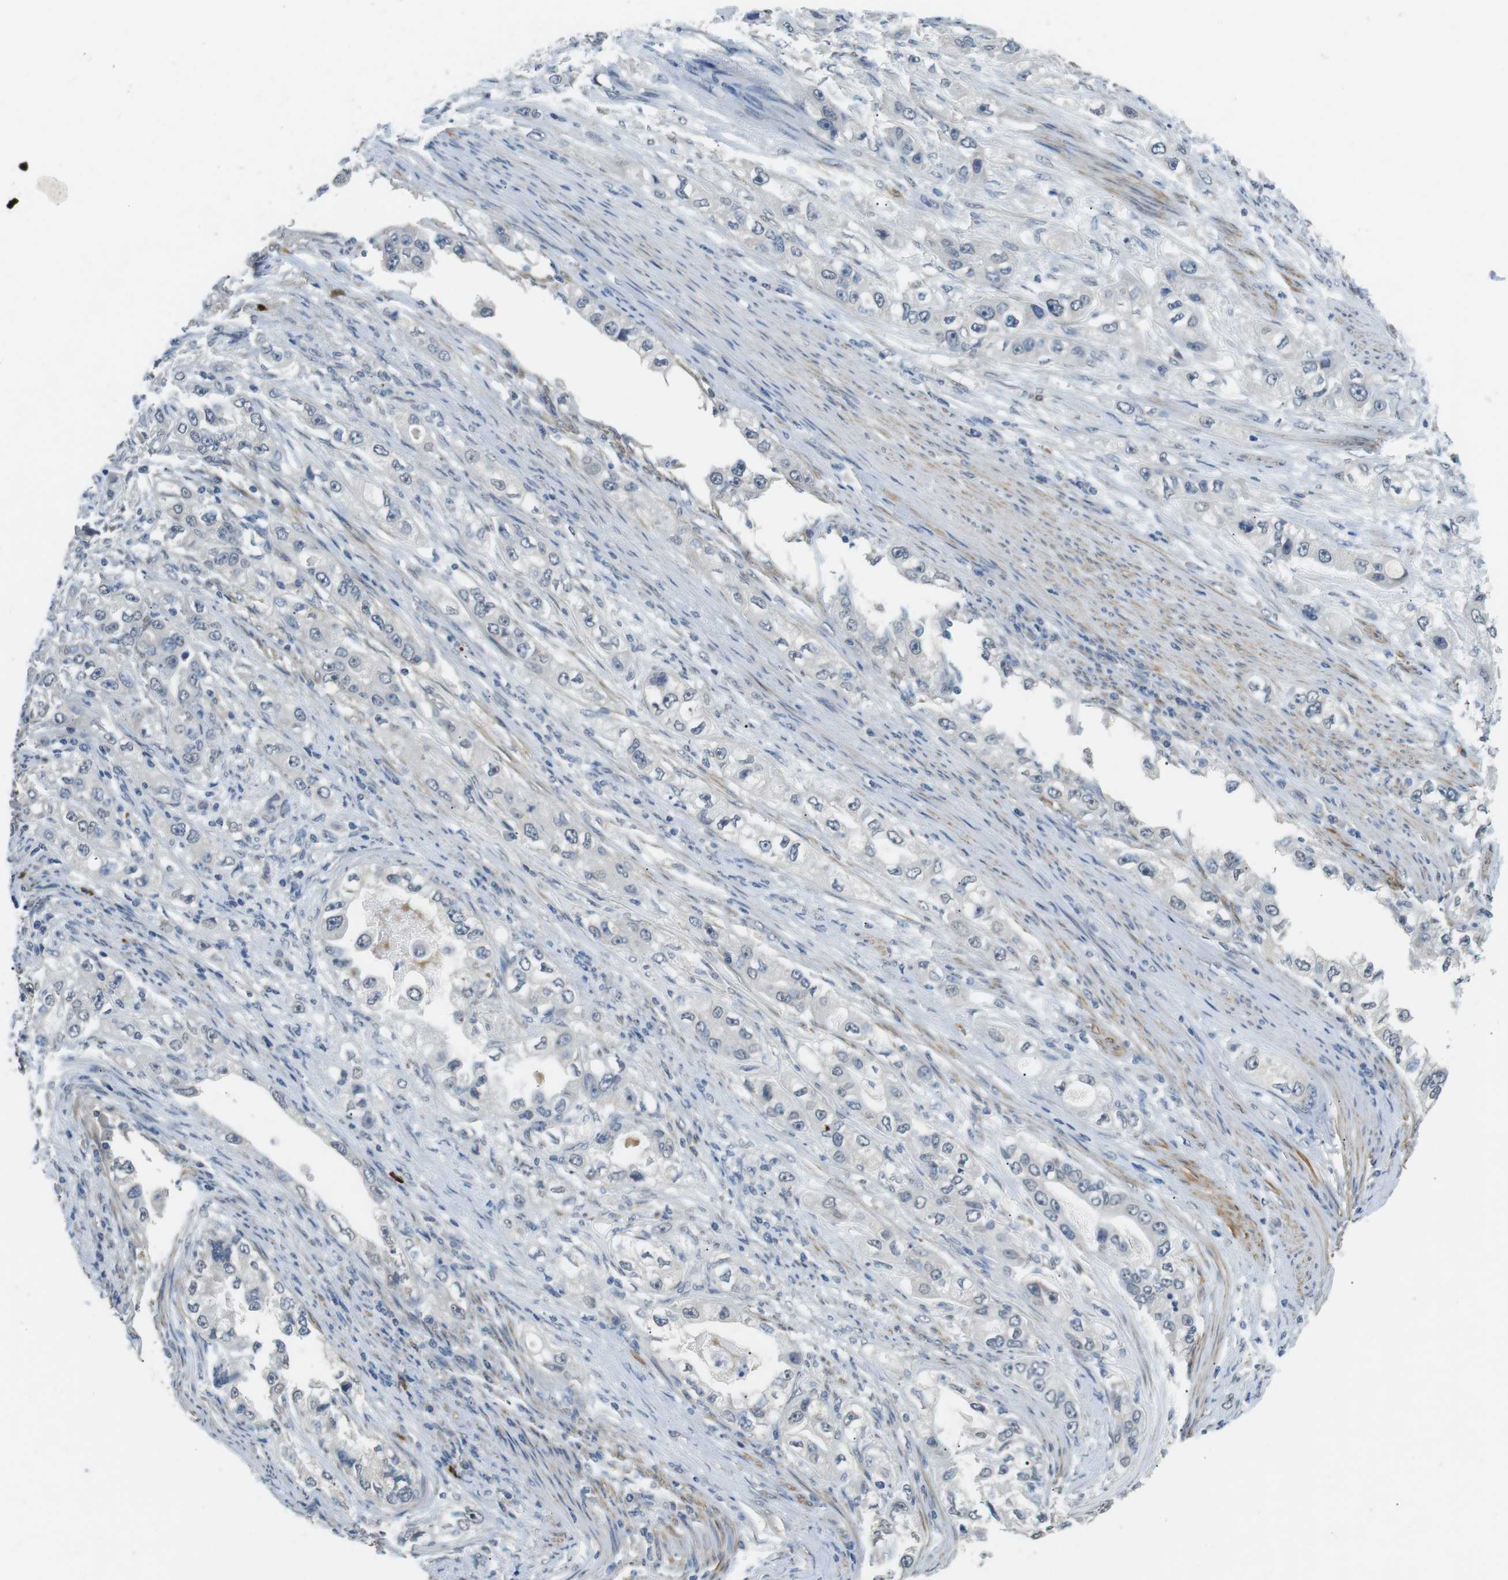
{"staining": {"intensity": "negative", "quantity": "none", "location": "none"}, "tissue": "stomach cancer", "cell_type": "Tumor cells", "image_type": "cancer", "snomed": [{"axis": "morphology", "description": "Adenocarcinoma, NOS"}, {"axis": "topography", "description": "Stomach, lower"}], "caption": "Stomach adenocarcinoma was stained to show a protein in brown. There is no significant expression in tumor cells.", "gene": "GZMM", "patient": {"sex": "female", "age": 93}}